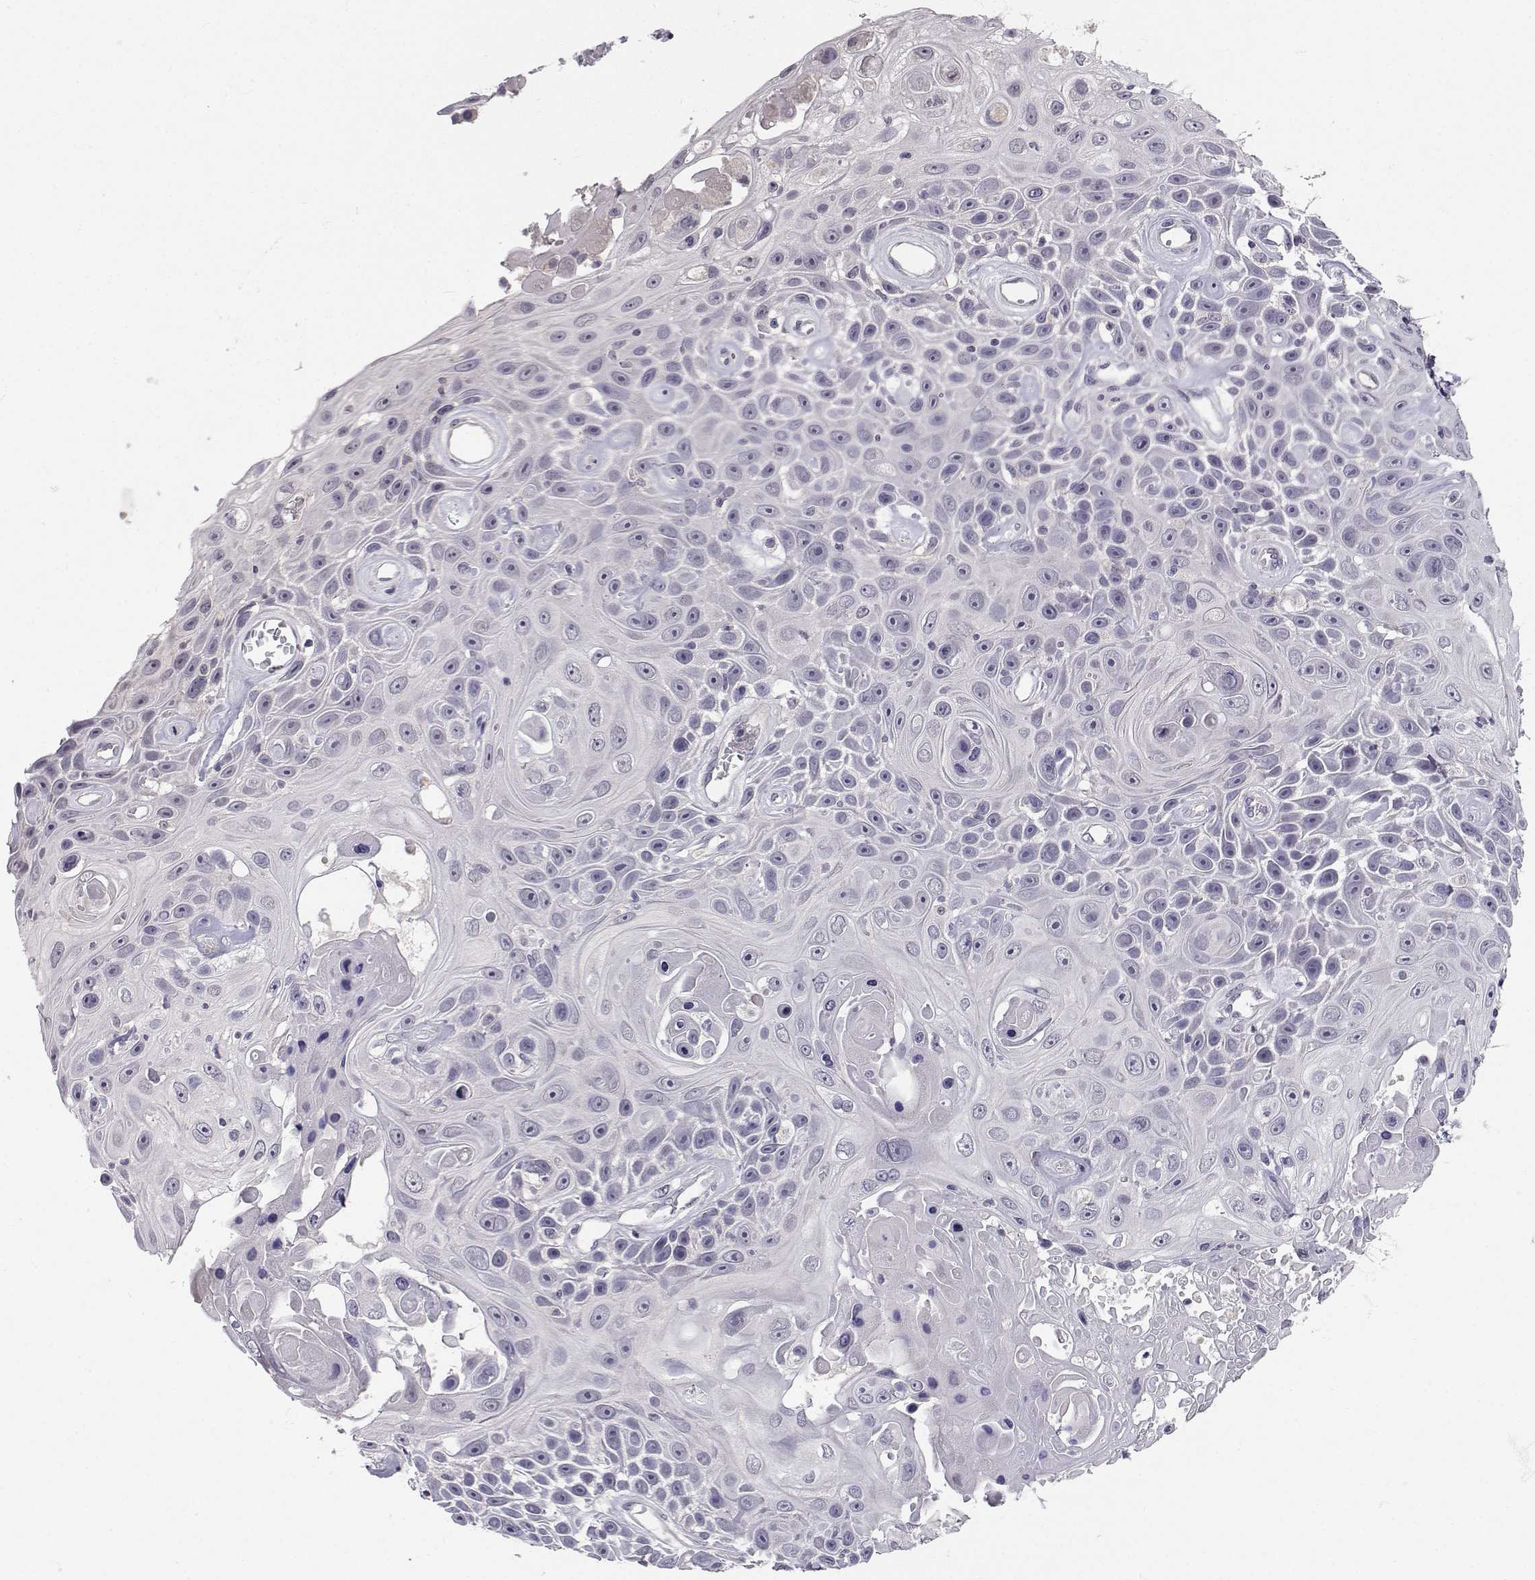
{"staining": {"intensity": "negative", "quantity": "none", "location": "none"}, "tissue": "skin cancer", "cell_type": "Tumor cells", "image_type": "cancer", "snomed": [{"axis": "morphology", "description": "Squamous cell carcinoma, NOS"}, {"axis": "topography", "description": "Skin"}], "caption": "This is a histopathology image of IHC staining of squamous cell carcinoma (skin), which shows no staining in tumor cells.", "gene": "SLC6A3", "patient": {"sex": "male", "age": 82}}